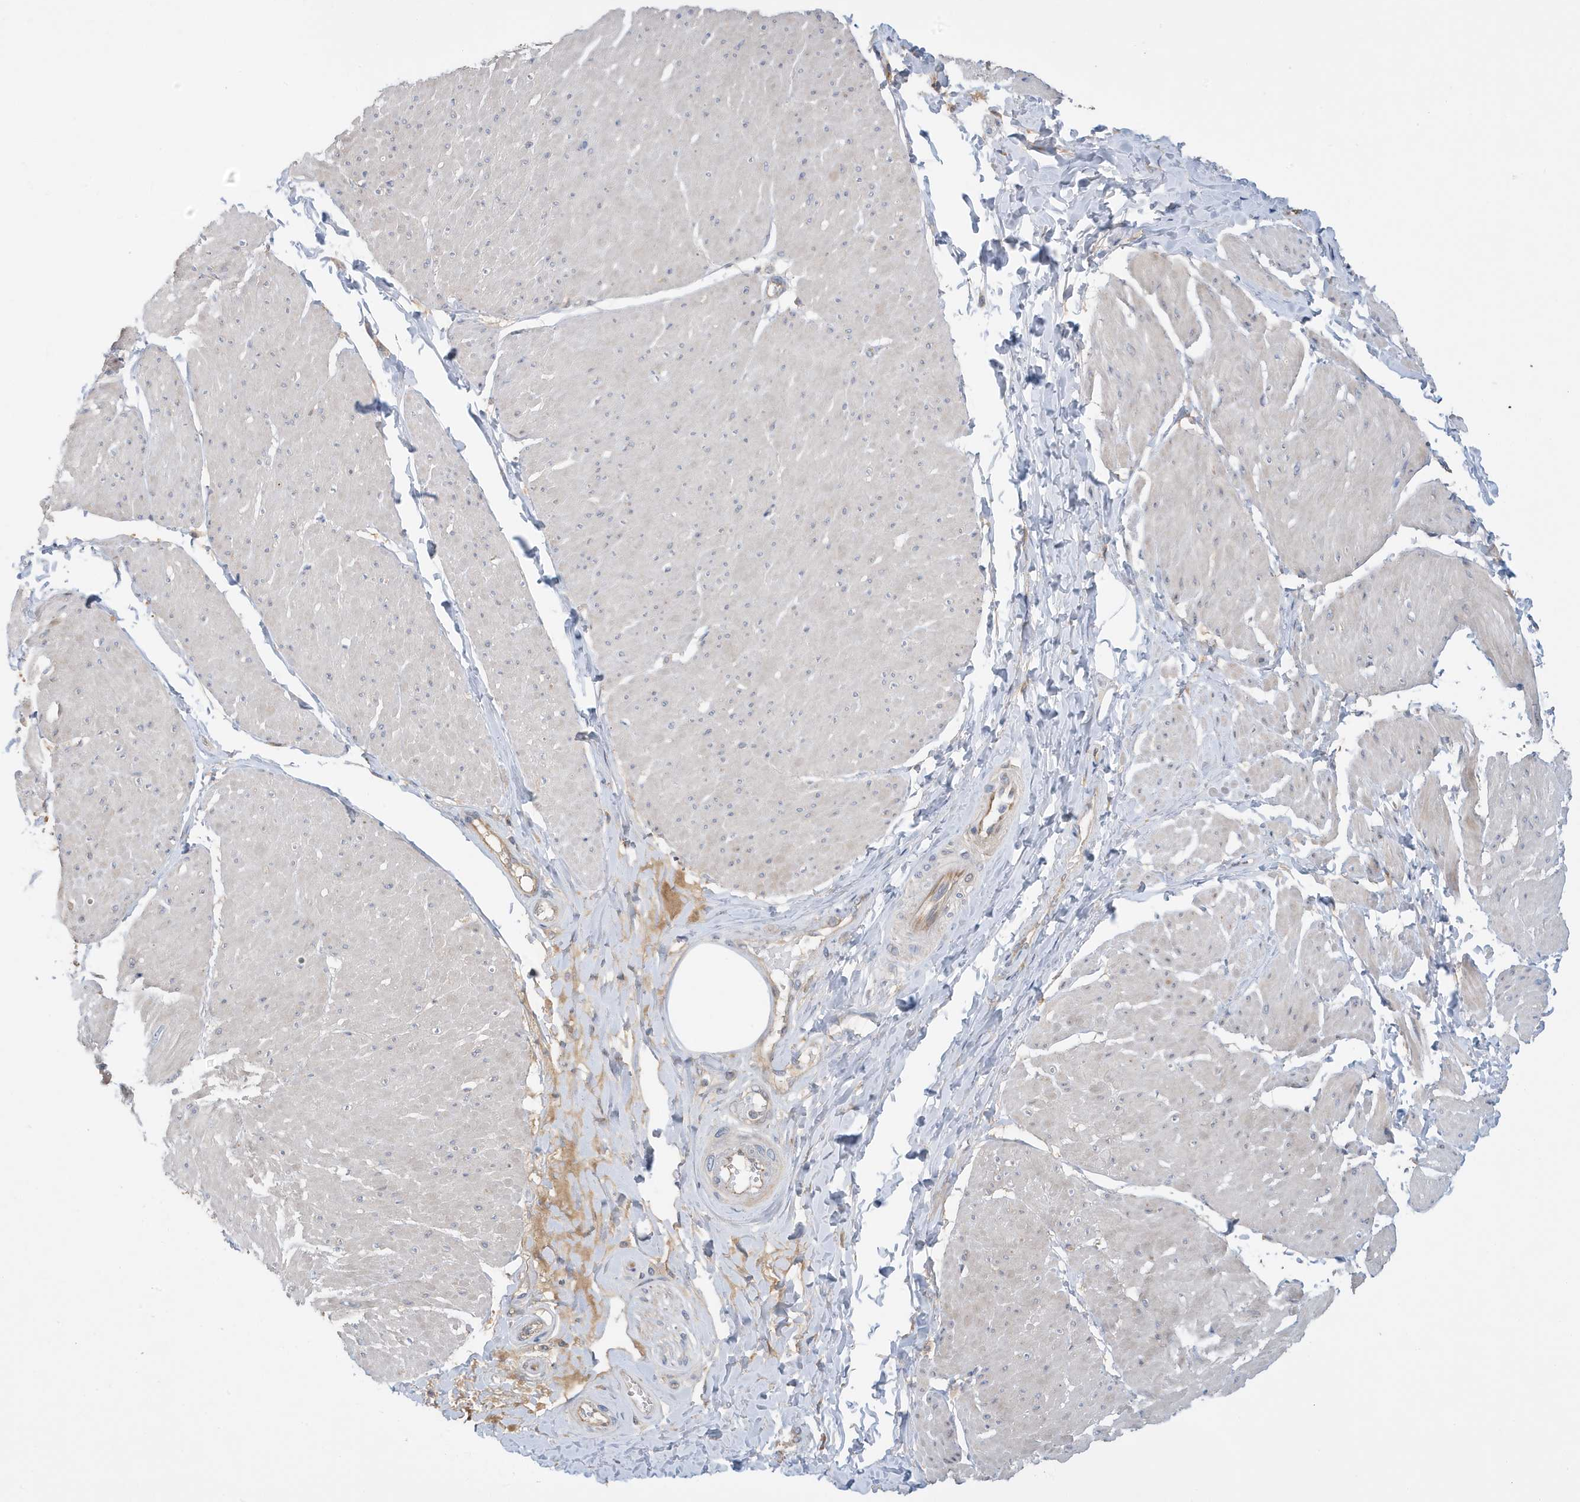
{"staining": {"intensity": "weak", "quantity": "<25%", "location": "cytoplasmic/membranous"}, "tissue": "smooth muscle", "cell_type": "Smooth muscle cells", "image_type": "normal", "snomed": [{"axis": "morphology", "description": "Urothelial carcinoma, High grade"}, {"axis": "topography", "description": "Urinary bladder"}], "caption": "Immunohistochemical staining of unremarkable human smooth muscle demonstrates no significant staining in smooth muscle cells. (Immunohistochemistry, brightfield microscopy, high magnification).", "gene": "LAPTM4A", "patient": {"sex": "male", "age": 46}}